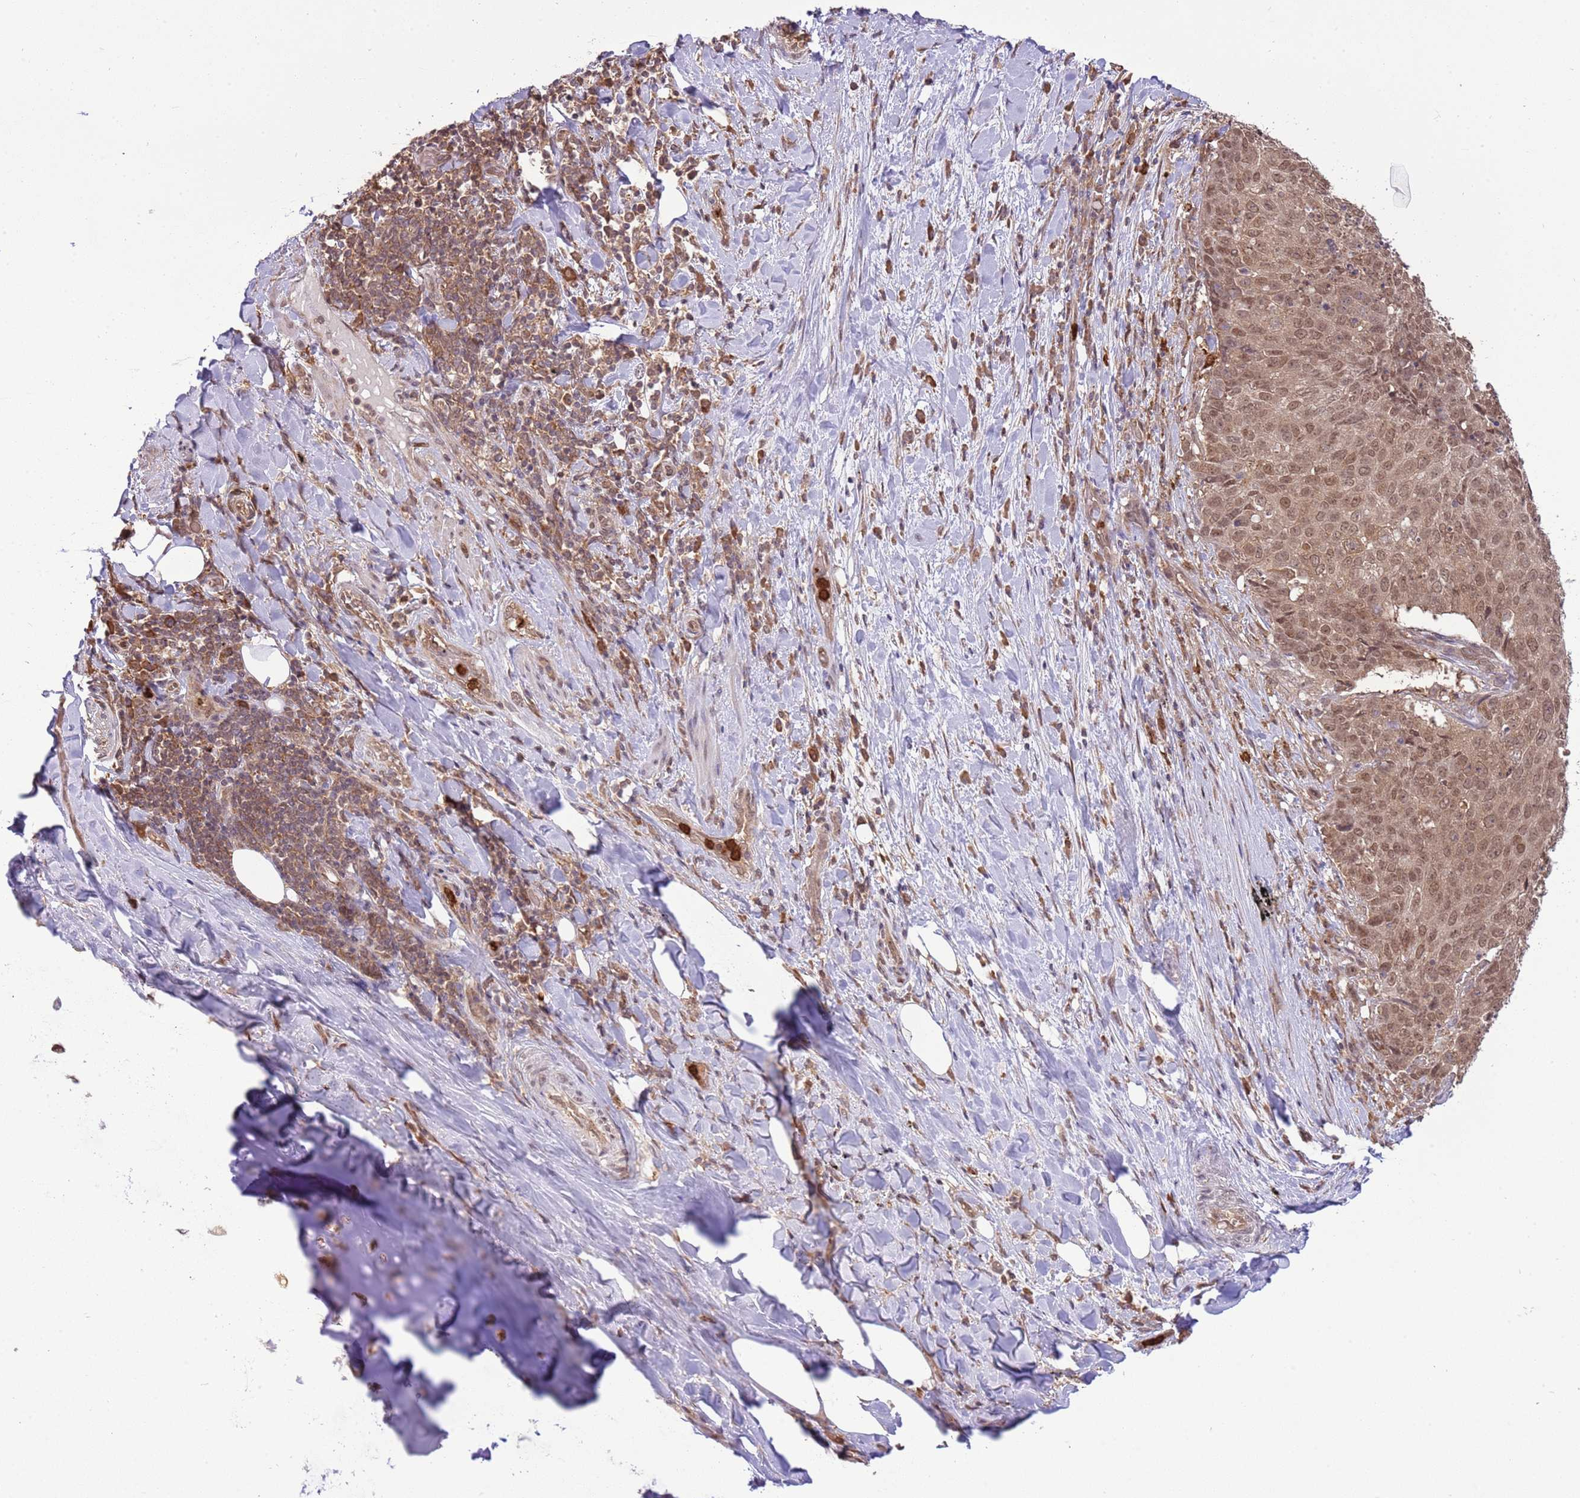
{"staining": {"intensity": "moderate", "quantity": ">75%", "location": "cytoplasmic/membranous,nuclear"}, "tissue": "soft tissue", "cell_type": "Chondrocytes", "image_type": "normal", "snomed": [{"axis": "morphology", "description": "Normal tissue, NOS"}, {"axis": "morphology", "description": "Squamous cell carcinoma, NOS"}, {"axis": "topography", "description": "Bronchus"}, {"axis": "topography", "description": "Lung"}], "caption": "A brown stain labels moderate cytoplasmic/membranous,nuclear positivity of a protein in chondrocytes of benign human soft tissue. (IHC, brightfield microscopy, high magnification).", "gene": "AMIGO1", "patient": {"sex": "male", "age": 64}}